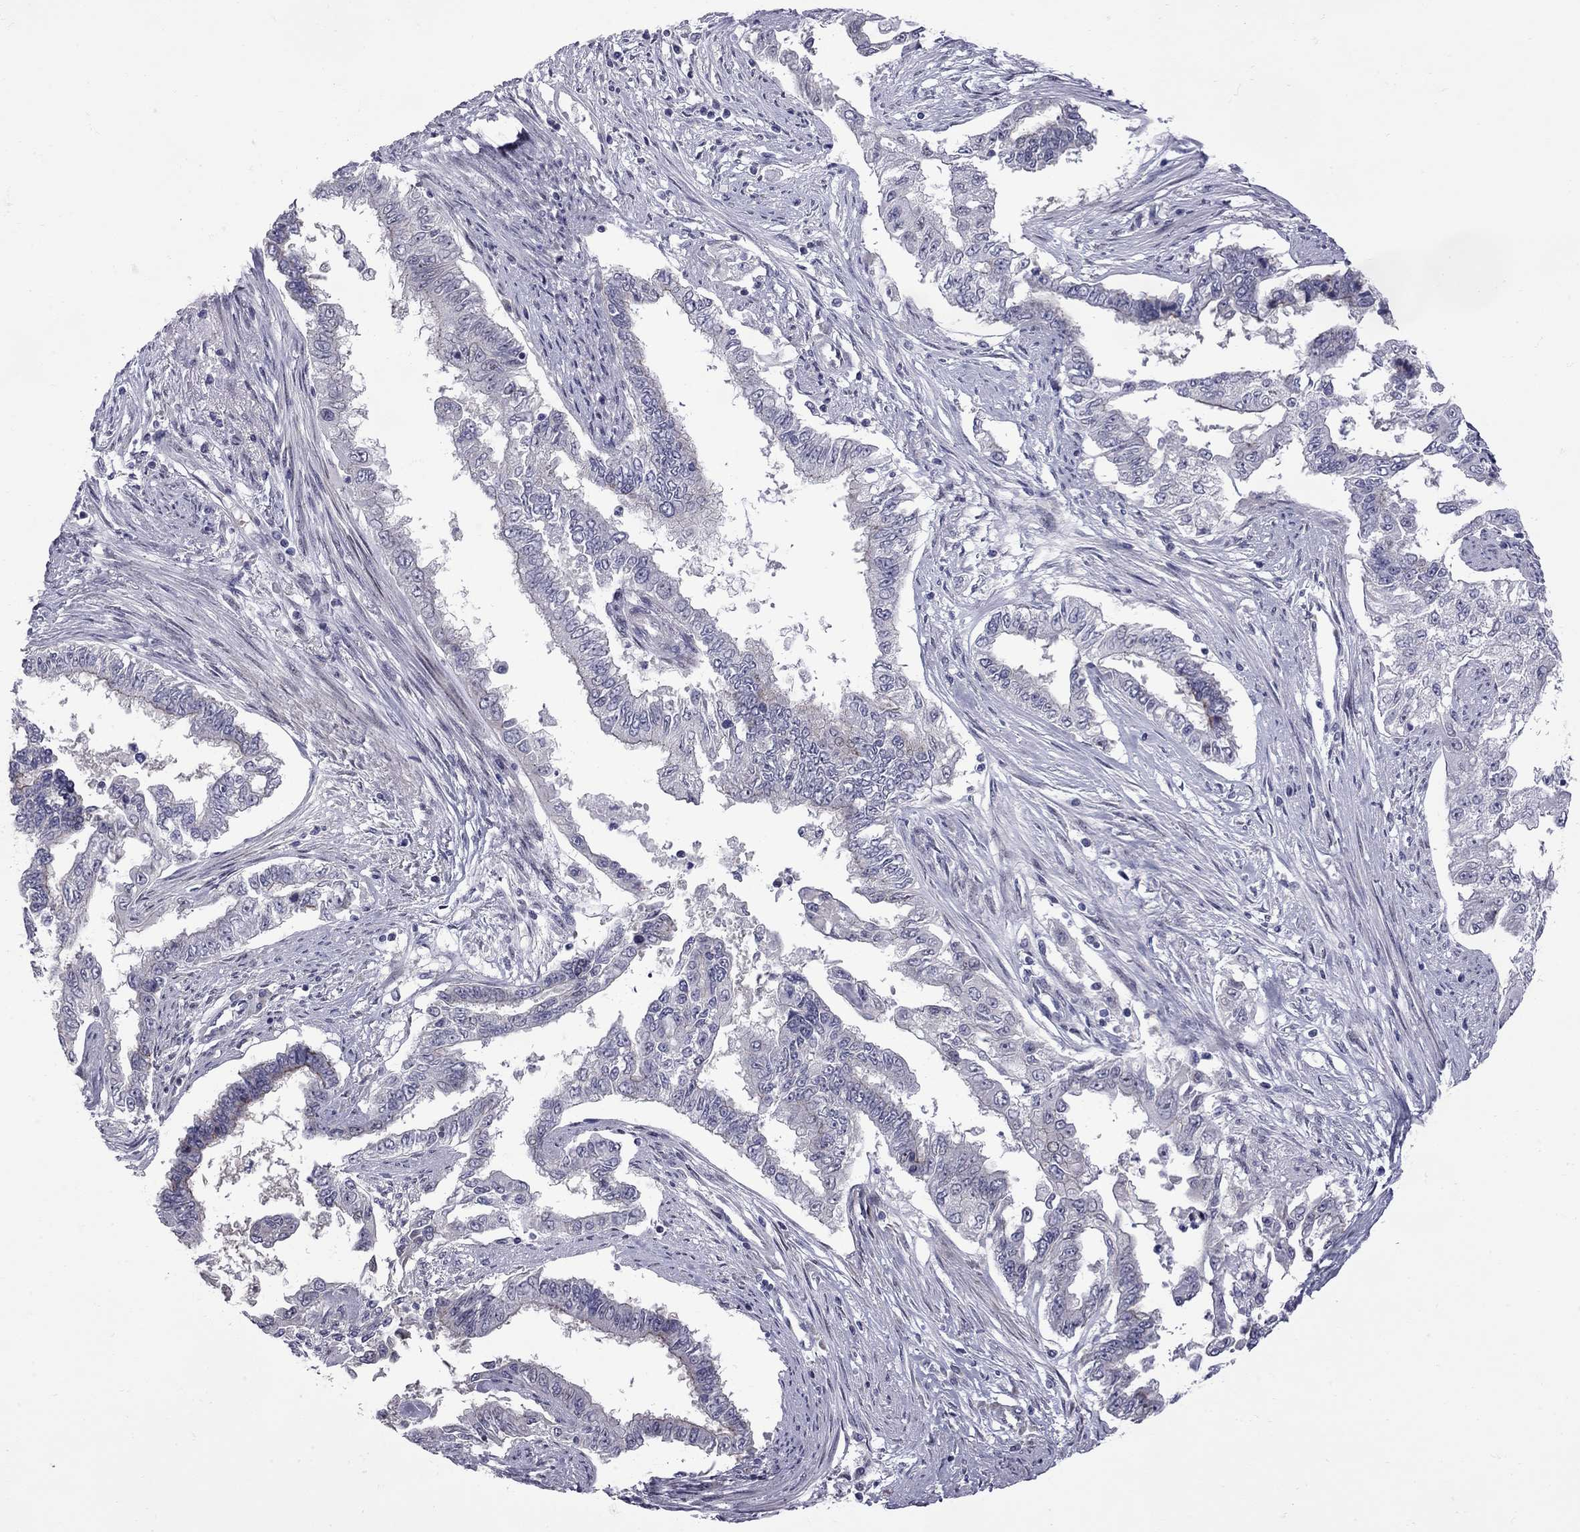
{"staining": {"intensity": "negative", "quantity": "none", "location": "none"}, "tissue": "endometrial cancer", "cell_type": "Tumor cells", "image_type": "cancer", "snomed": [{"axis": "morphology", "description": "Adenocarcinoma, NOS"}, {"axis": "topography", "description": "Uterus"}], "caption": "Image shows no protein staining in tumor cells of endometrial cancer tissue.", "gene": "NRARP", "patient": {"sex": "female", "age": 59}}